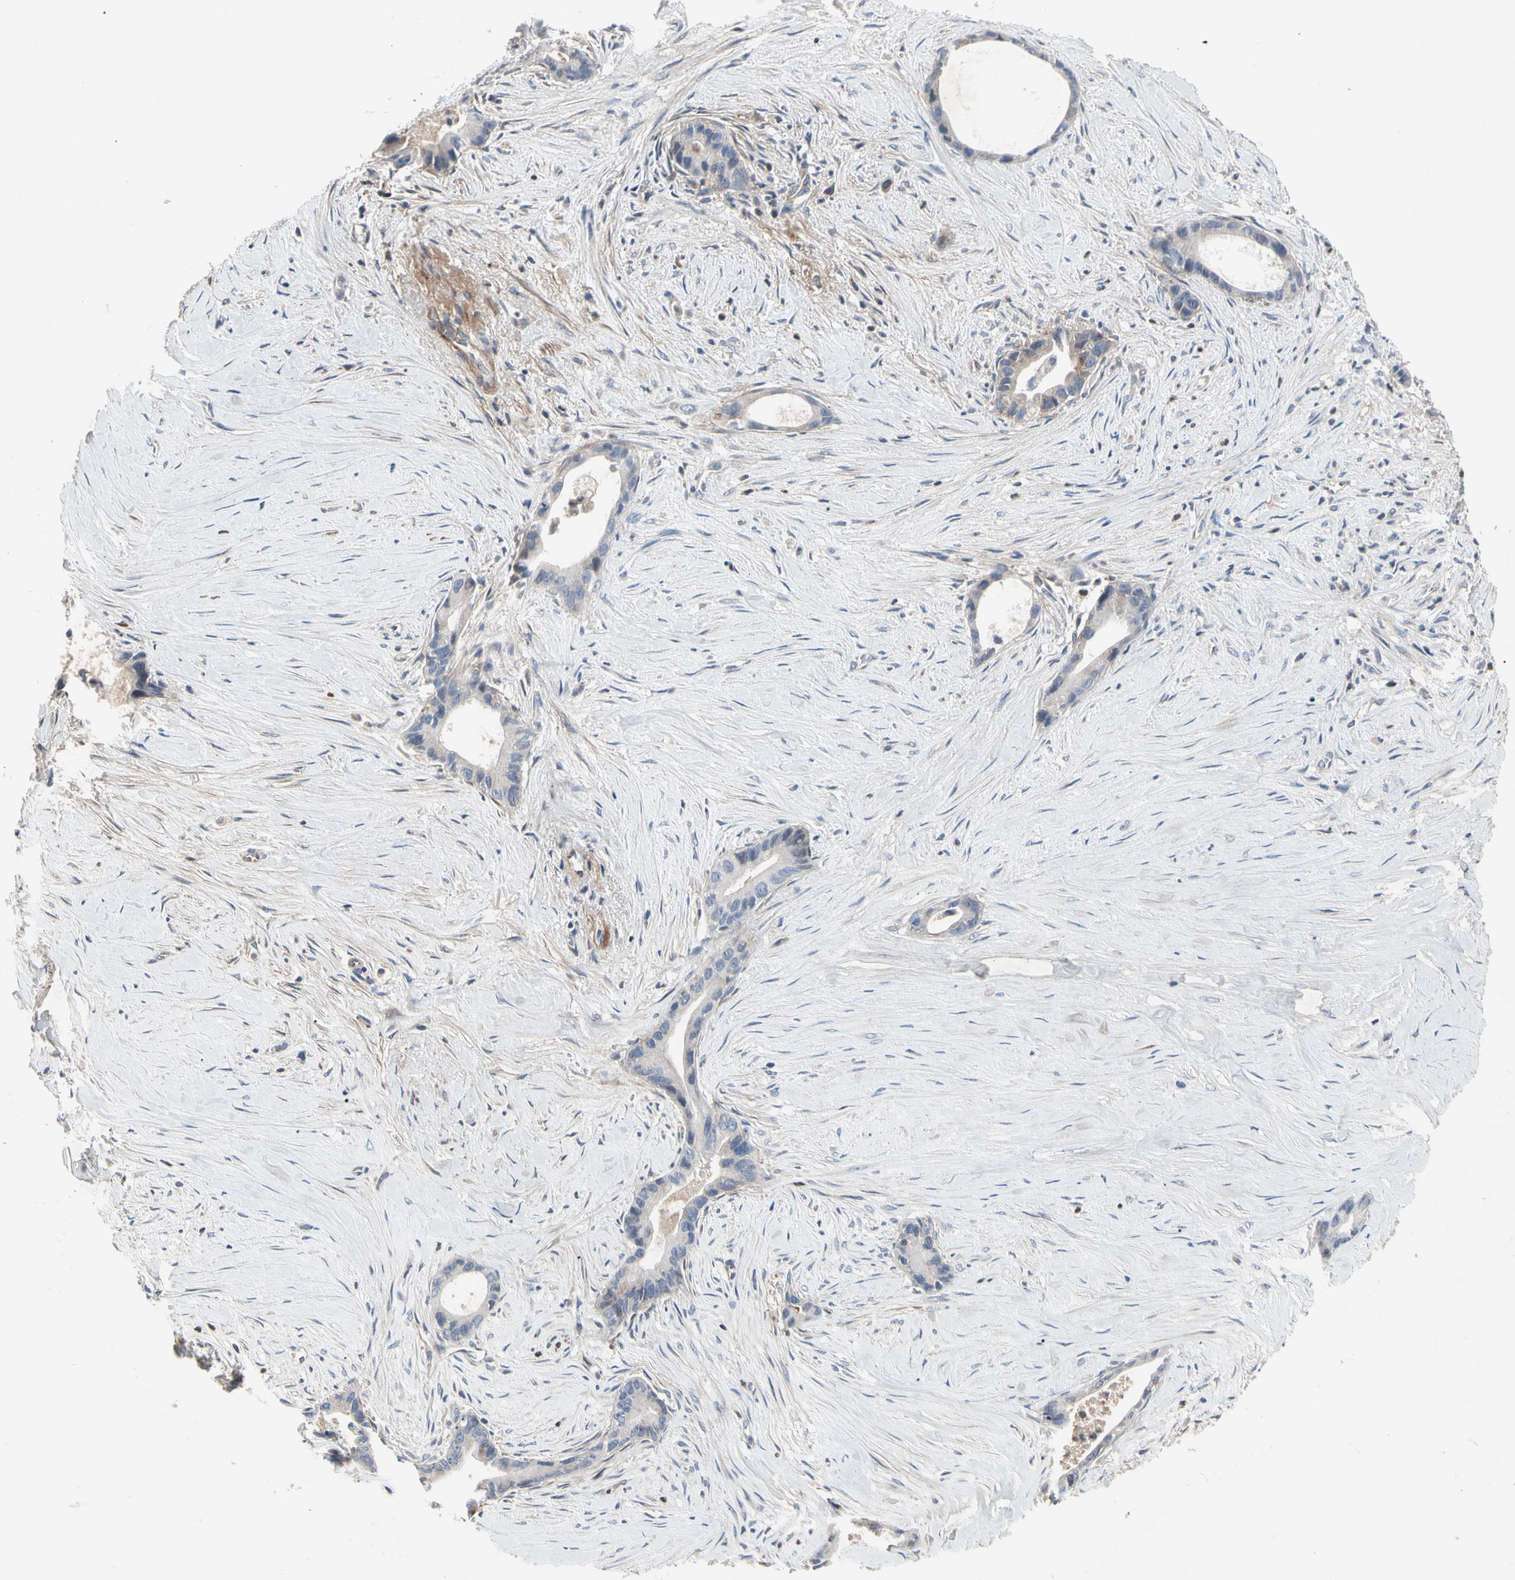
{"staining": {"intensity": "negative", "quantity": "none", "location": "none"}, "tissue": "liver cancer", "cell_type": "Tumor cells", "image_type": "cancer", "snomed": [{"axis": "morphology", "description": "Cholangiocarcinoma"}, {"axis": "topography", "description": "Liver"}], "caption": "Immunohistochemical staining of cholangiocarcinoma (liver) displays no significant staining in tumor cells.", "gene": "CRTAC1", "patient": {"sex": "female", "age": 55}}